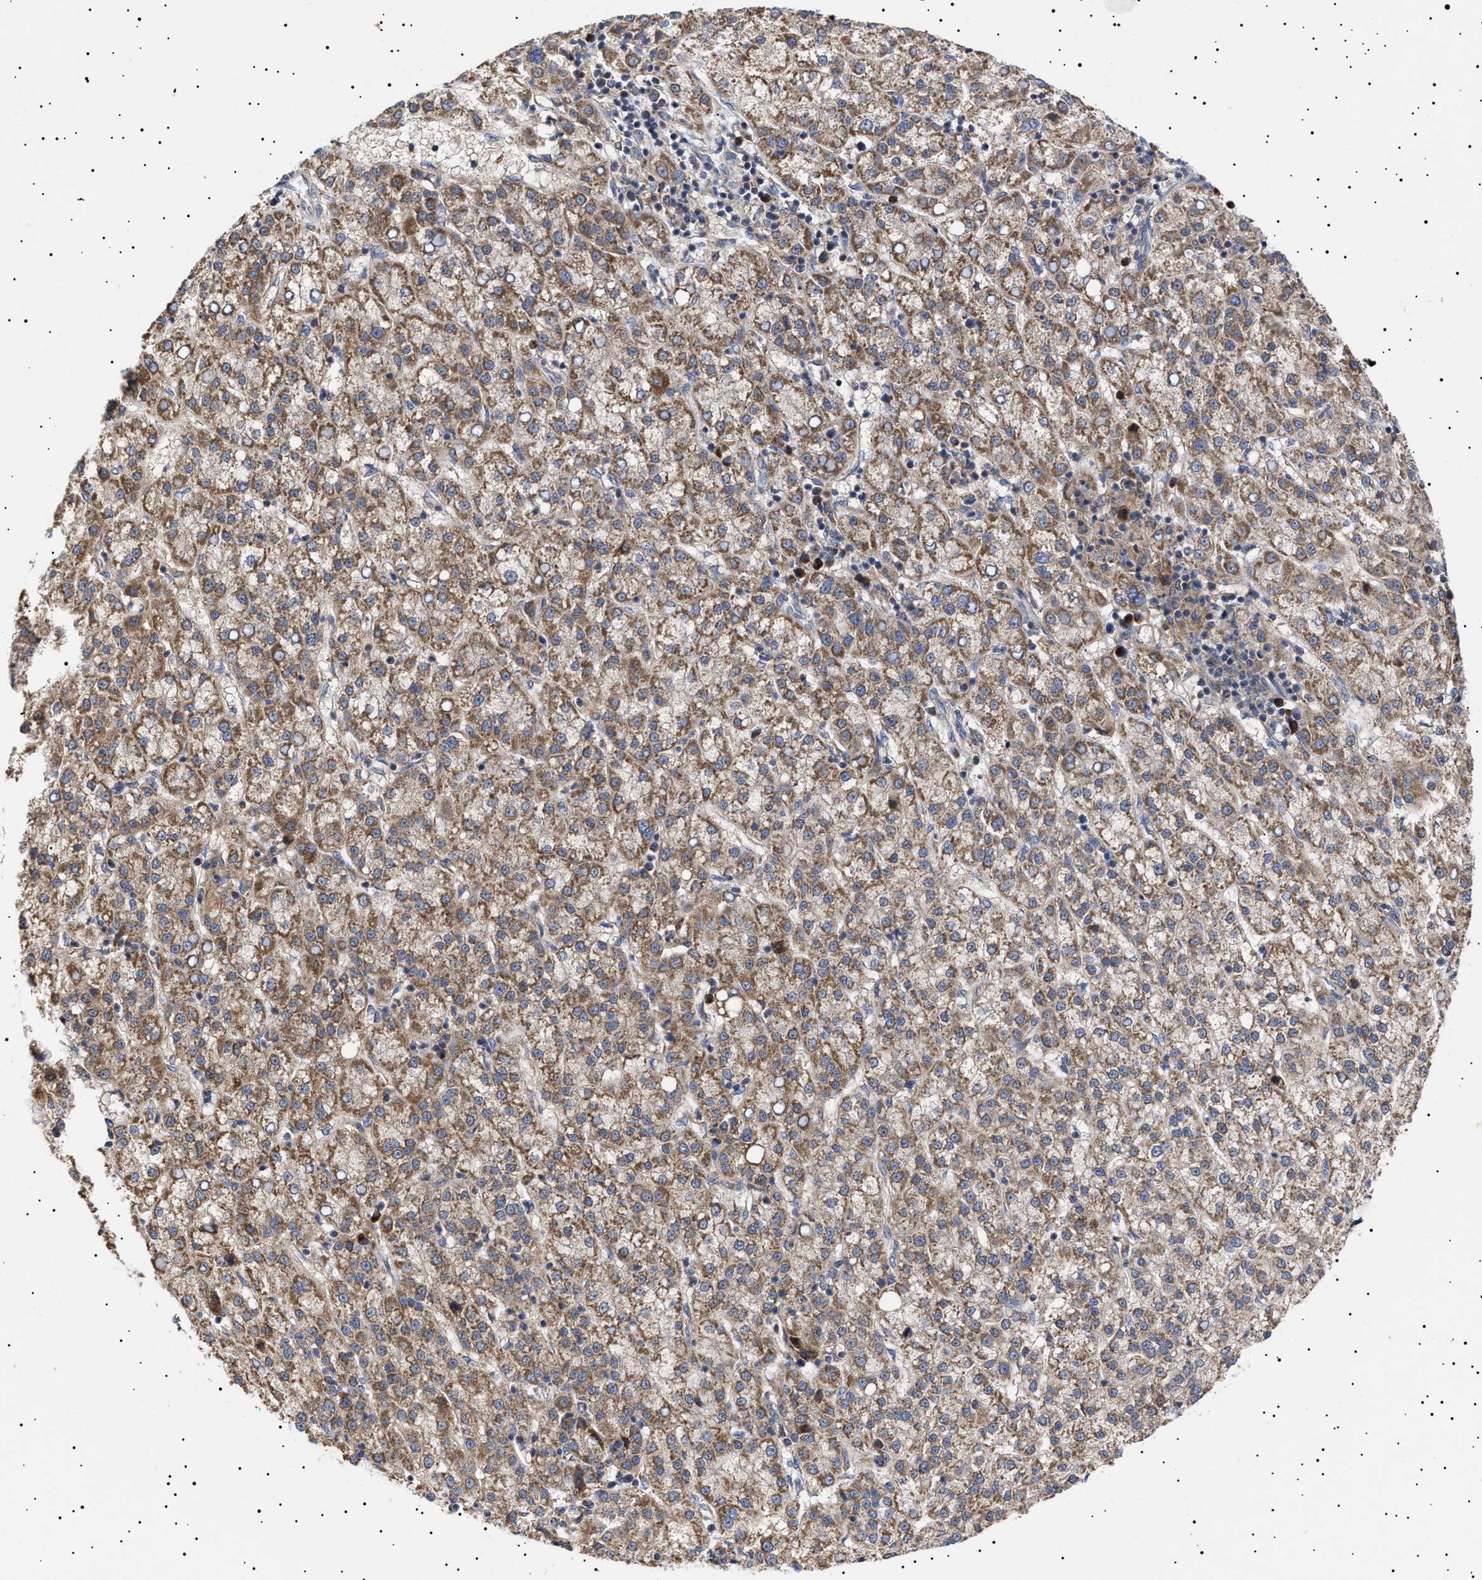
{"staining": {"intensity": "moderate", "quantity": ">75%", "location": "cytoplasmic/membranous"}, "tissue": "liver cancer", "cell_type": "Tumor cells", "image_type": "cancer", "snomed": [{"axis": "morphology", "description": "Carcinoma, Hepatocellular, NOS"}, {"axis": "topography", "description": "Liver"}], "caption": "Protein analysis of liver cancer (hepatocellular carcinoma) tissue shows moderate cytoplasmic/membranous staining in approximately >75% of tumor cells.", "gene": "MRPL10", "patient": {"sex": "female", "age": 58}}